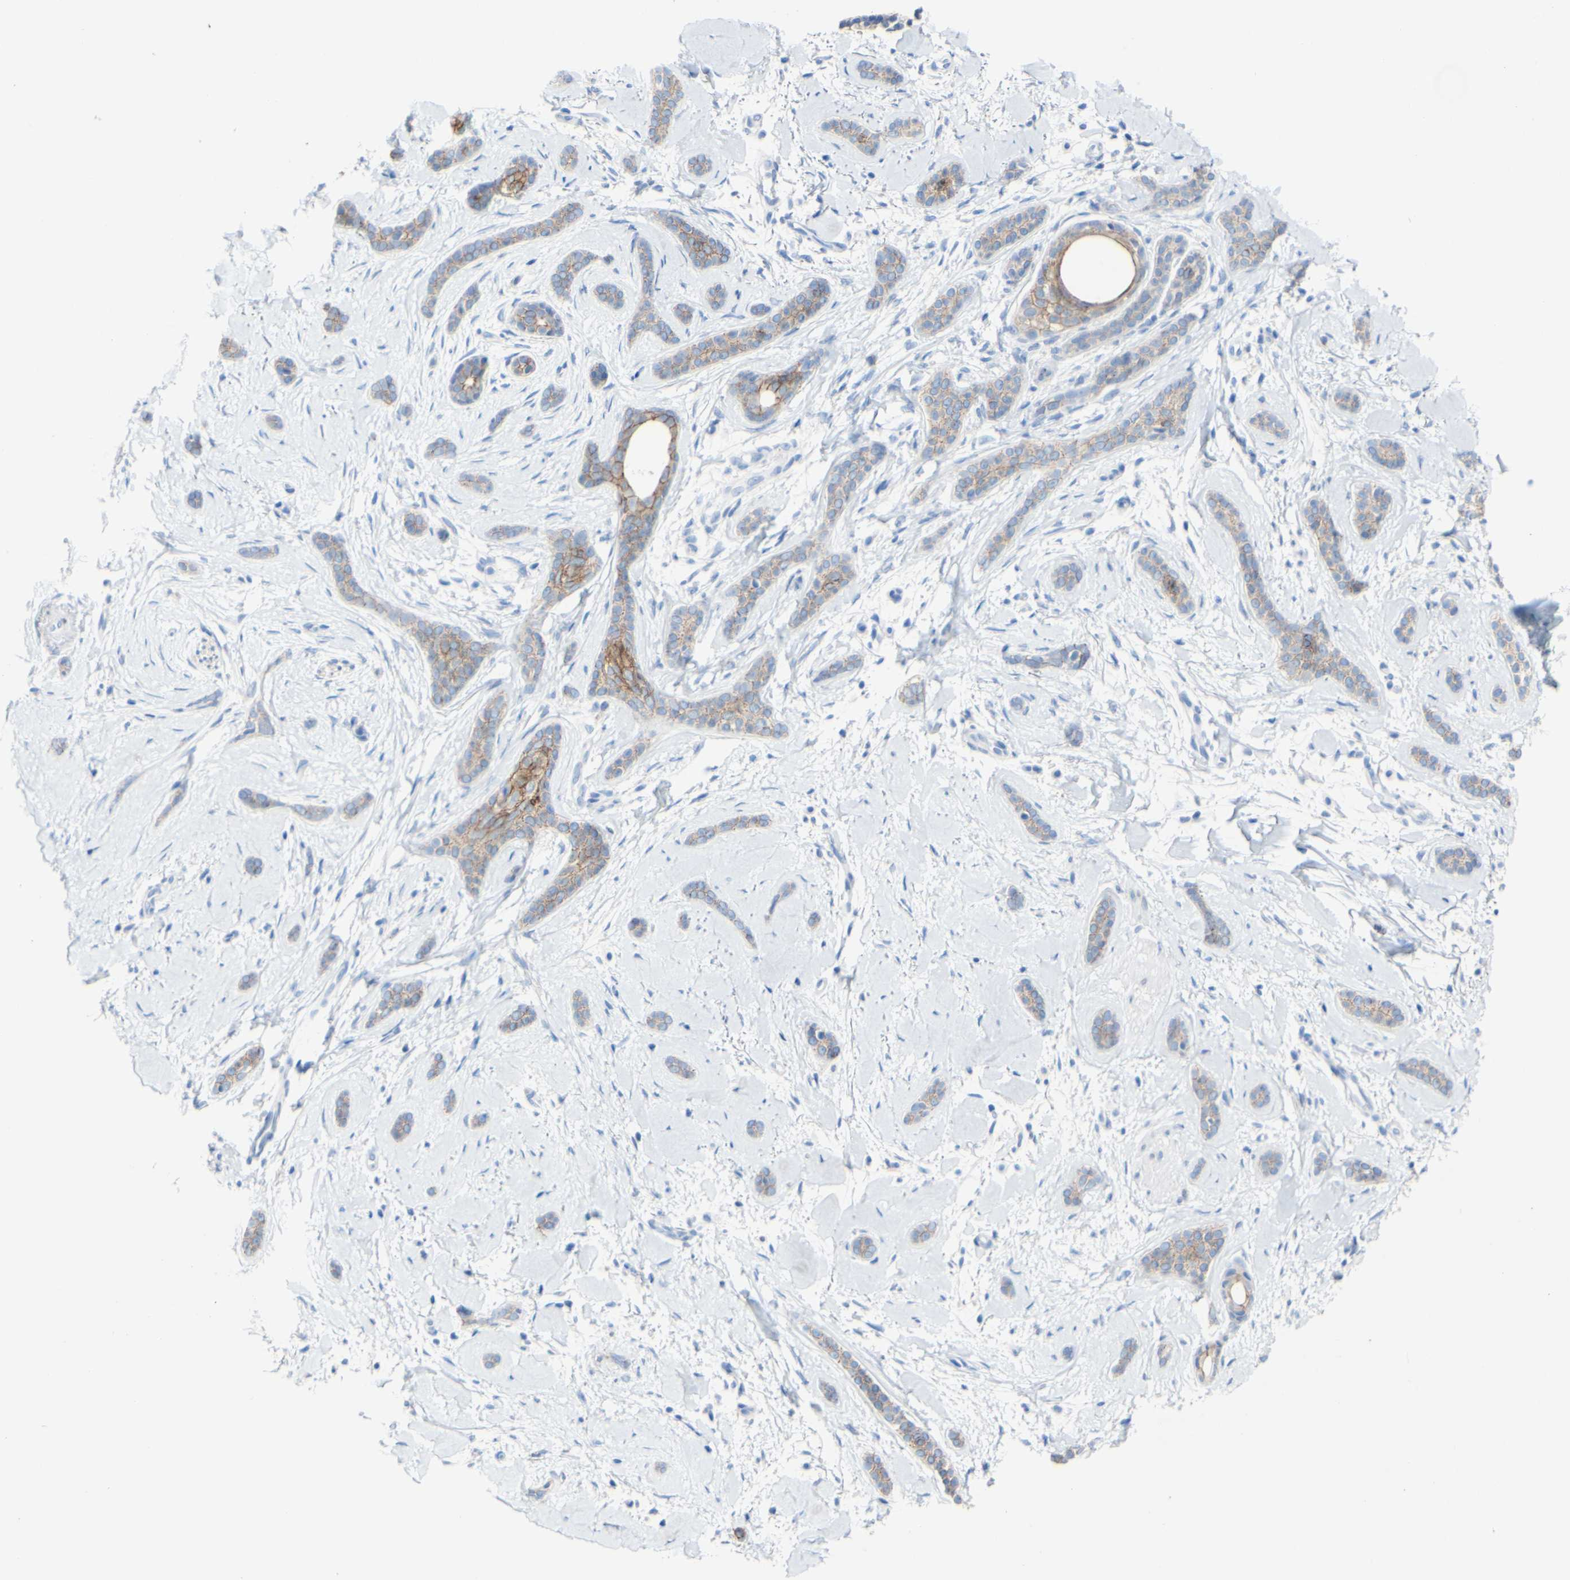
{"staining": {"intensity": "moderate", "quantity": ">75%", "location": "cytoplasmic/membranous"}, "tissue": "skin cancer", "cell_type": "Tumor cells", "image_type": "cancer", "snomed": [{"axis": "morphology", "description": "Basal cell carcinoma"}, {"axis": "morphology", "description": "Adnexal tumor, benign"}, {"axis": "topography", "description": "Skin"}], "caption": "The immunohistochemical stain highlights moderate cytoplasmic/membranous expression in tumor cells of basal cell carcinoma (skin) tissue.", "gene": "DSC2", "patient": {"sex": "female", "age": 42}}